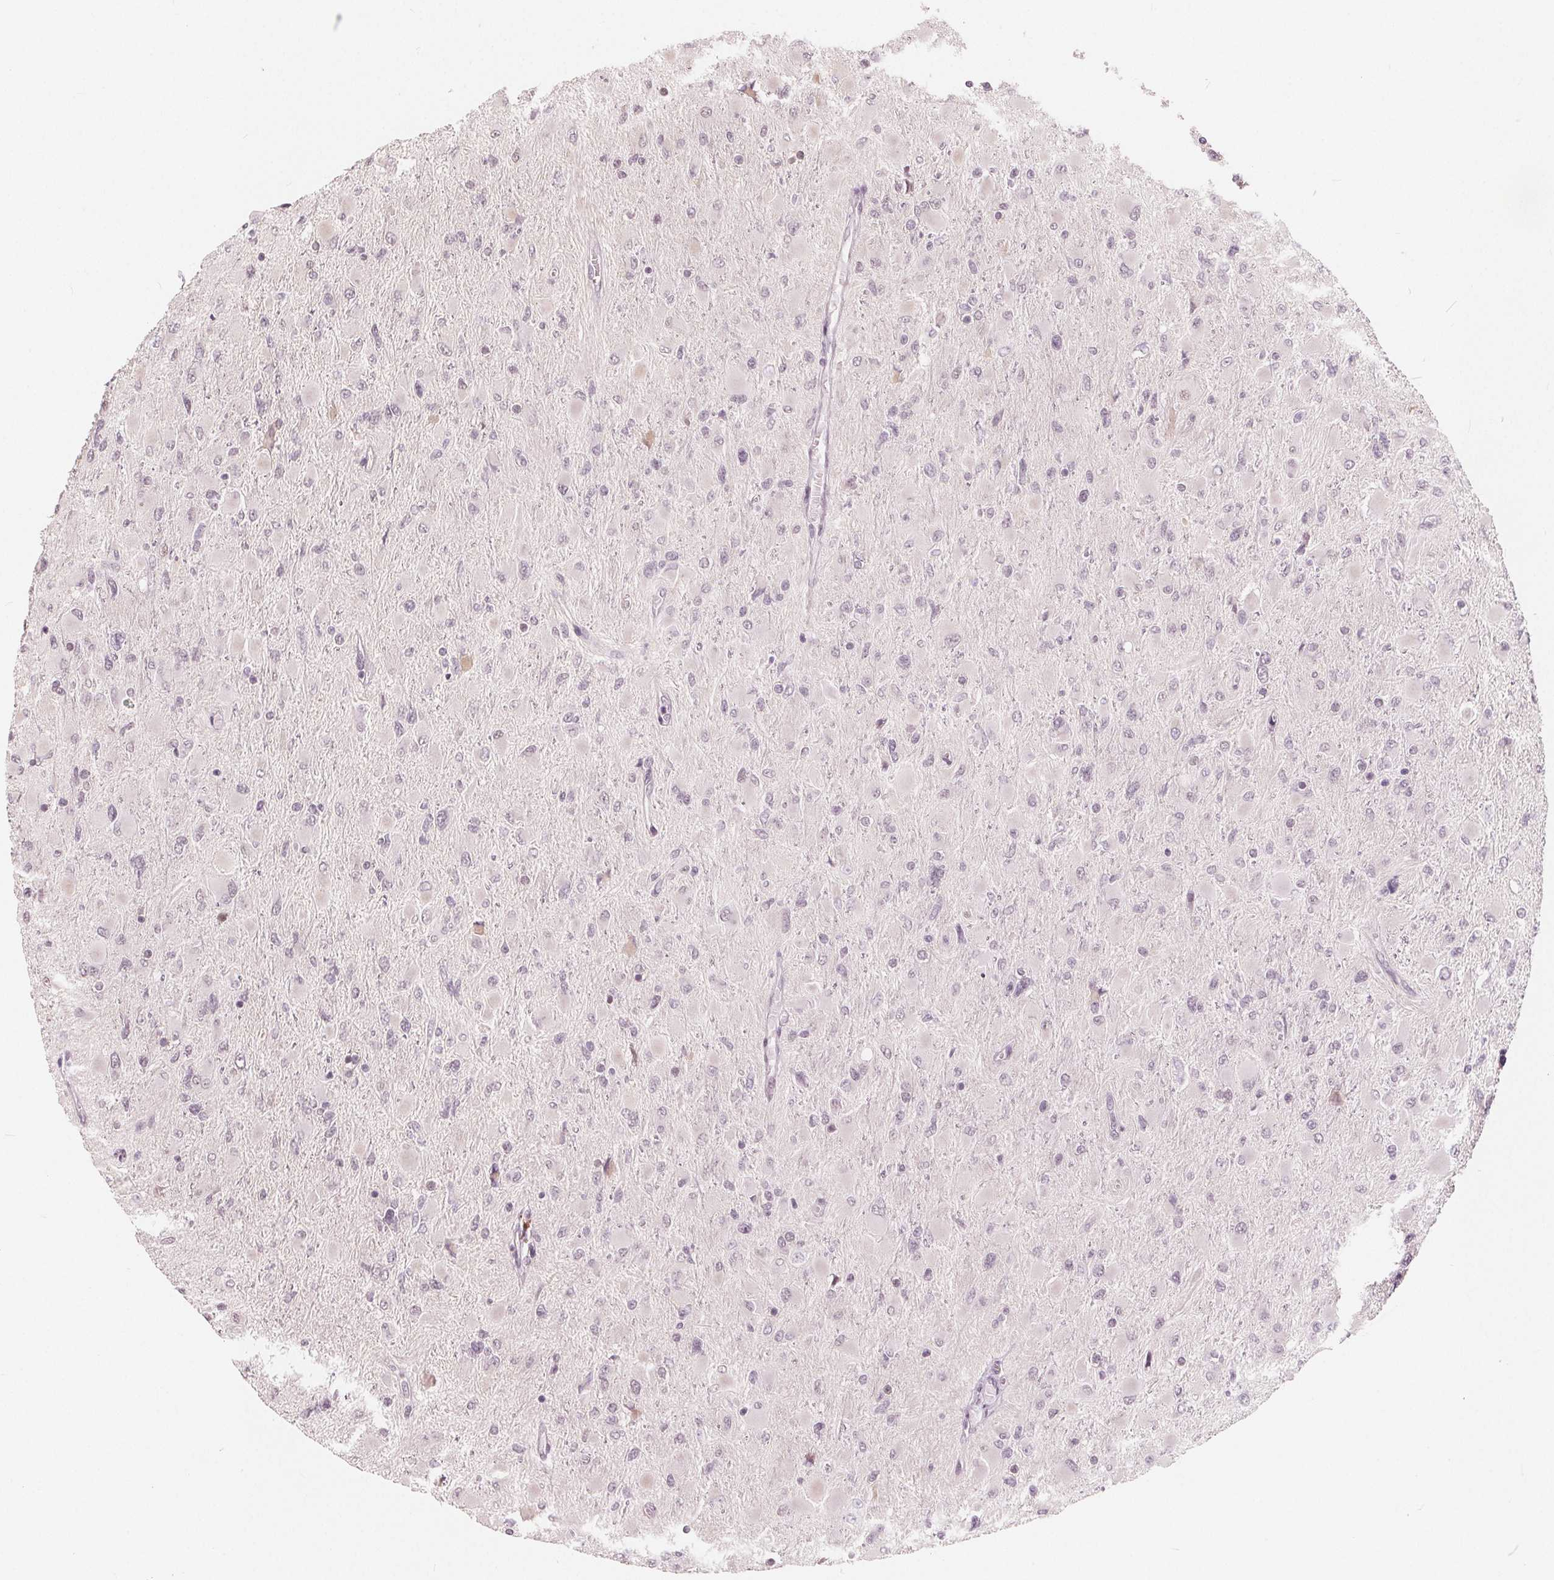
{"staining": {"intensity": "negative", "quantity": "none", "location": "none"}, "tissue": "glioma", "cell_type": "Tumor cells", "image_type": "cancer", "snomed": [{"axis": "morphology", "description": "Glioma, malignant, High grade"}, {"axis": "topography", "description": "Cerebral cortex"}], "caption": "Immunohistochemical staining of malignant glioma (high-grade) exhibits no significant staining in tumor cells.", "gene": "NUP210L", "patient": {"sex": "female", "age": 36}}